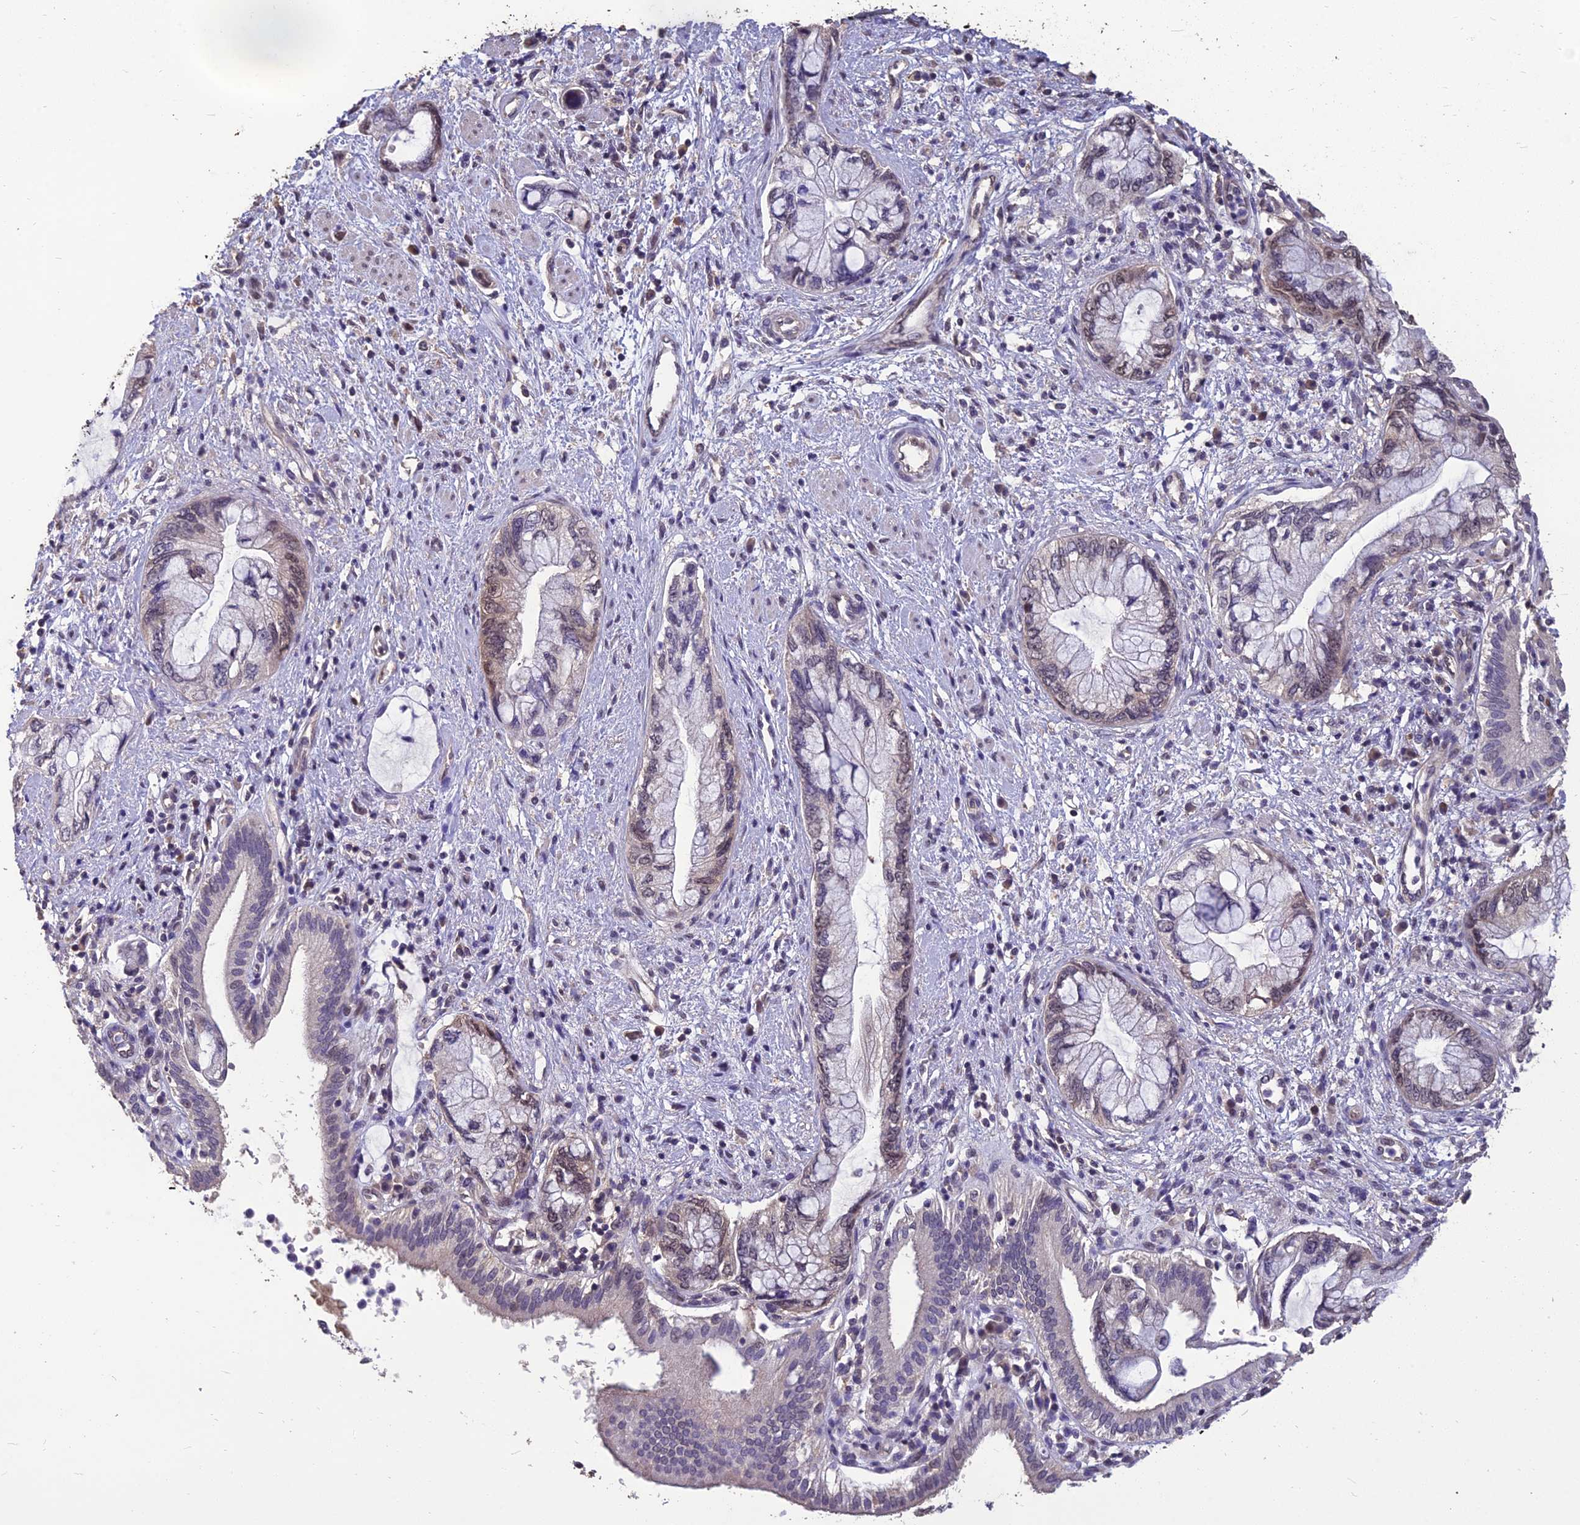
{"staining": {"intensity": "weak", "quantity": "<25%", "location": "cytoplasmic/membranous"}, "tissue": "pancreatic cancer", "cell_type": "Tumor cells", "image_type": "cancer", "snomed": [{"axis": "morphology", "description": "Adenocarcinoma, NOS"}, {"axis": "topography", "description": "Pancreas"}], "caption": "Immunohistochemical staining of pancreatic cancer (adenocarcinoma) displays no significant positivity in tumor cells.", "gene": "GRWD1", "patient": {"sex": "female", "age": 73}}